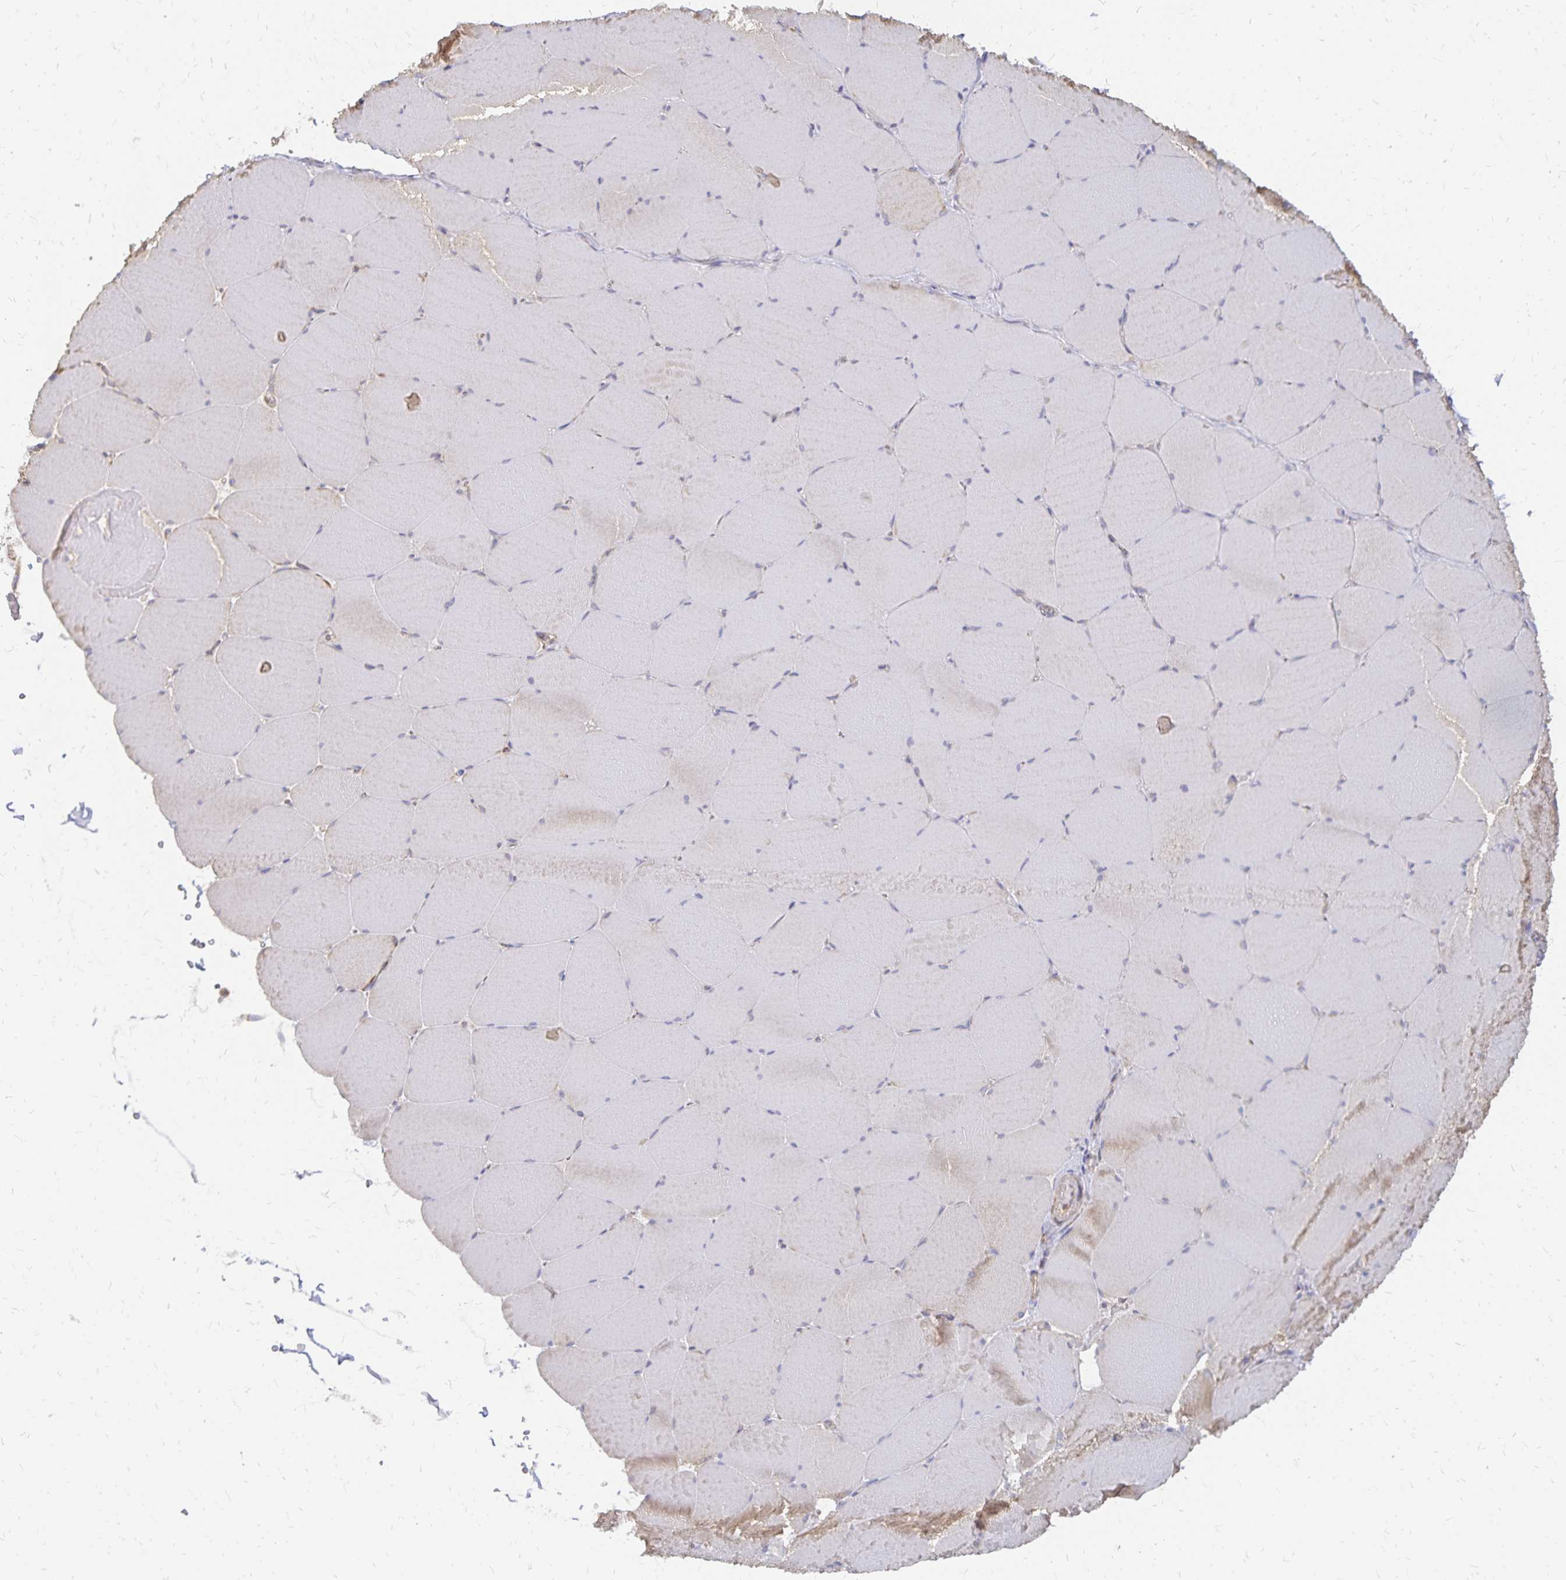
{"staining": {"intensity": "weak", "quantity": "25%-75%", "location": "cytoplasmic/membranous"}, "tissue": "skeletal muscle", "cell_type": "Myocytes", "image_type": "normal", "snomed": [{"axis": "morphology", "description": "Normal tissue, NOS"}, {"axis": "topography", "description": "Skeletal muscle"}, {"axis": "topography", "description": "Head-Neck"}], "caption": "The photomicrograph demonstrates a brown stain indicating the presence of a protein in the cytoplasmic/membranous of myocytes in skeletal muscle. (DAB IHC, brown staining for protein, blue staining for nuclei).", "gene": "STOML2", "patient": {"sex": "male", "age": 66}}